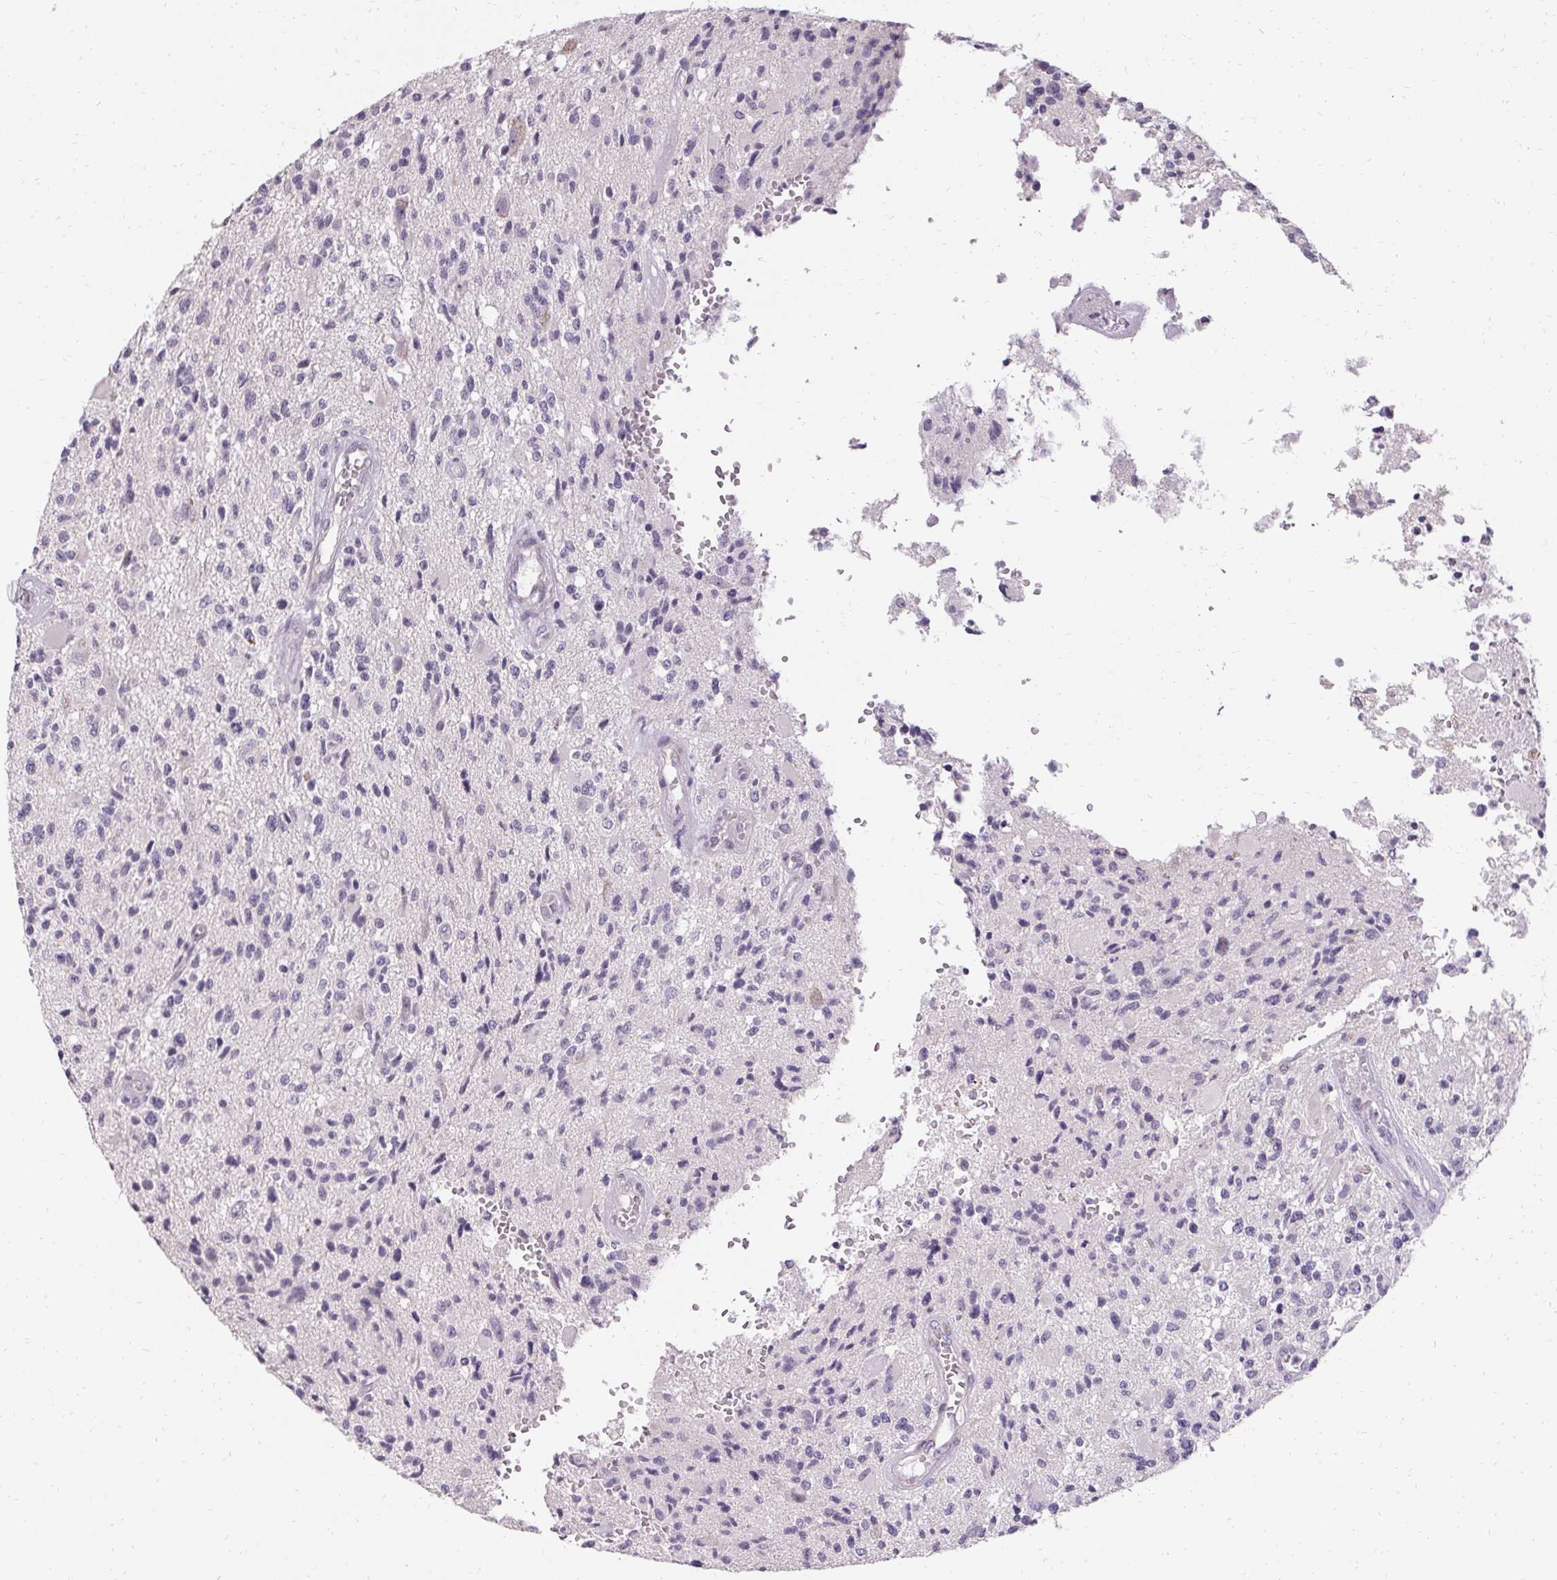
{"staining": {"intensity": "negative", "quantity": "none", "location": "none"}, "tissue": "glioma", "cell_type": "Tumor cells", "image_type": "cancer", "snomed": [{"axis": "morphology", "description": "Glioma, malignant, High grade"}, {"axis": "topography", "description": "Brain"}], "caption": "Tumor cells show no significant expression in malignant glioma (high-grade).", "gene": "HSD17B3", "patient": {"sex": "female", "age": 63}}